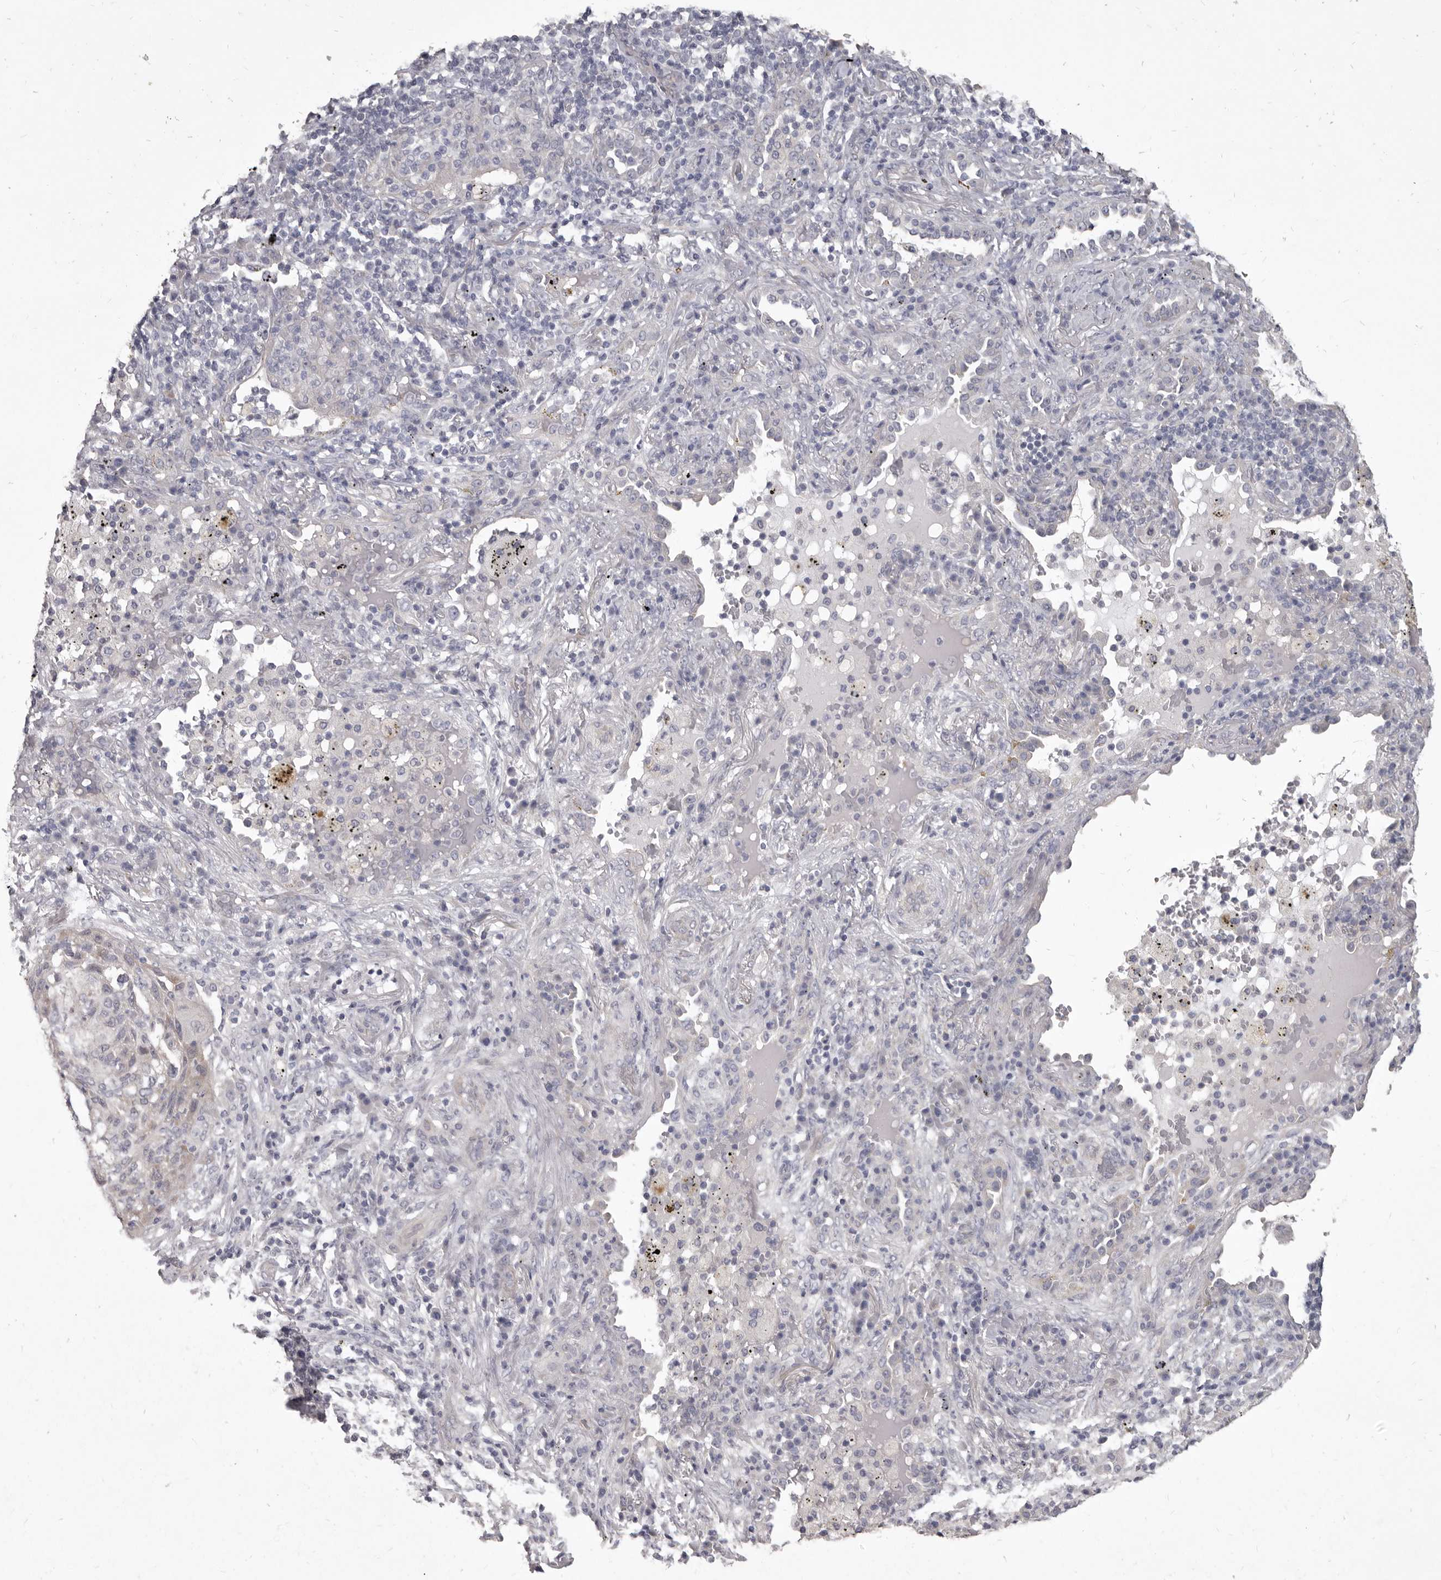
{"staining": {"intensity": "negative", "quantity": "none", "location": "none"}, "tissue": "lung cancer", "cell_type": "Tumor cells", "image_type": "cancer", "snomed": [{"axis": "morphology", "description": "Squamous cell carcinoma, NOS"}, {"axis": "topography", "description": "Lung"}], "caption": "Immunohistochemistry (IHC) micrograph of neoplastic tissue: human lung squamous cell carcinoma stained with DAB (3,3'-diaminobenzidine) shows no significant protein expression in tumor cells.", "gene": "GSK3B", "patient": {"sex": "female", "age": 63}}